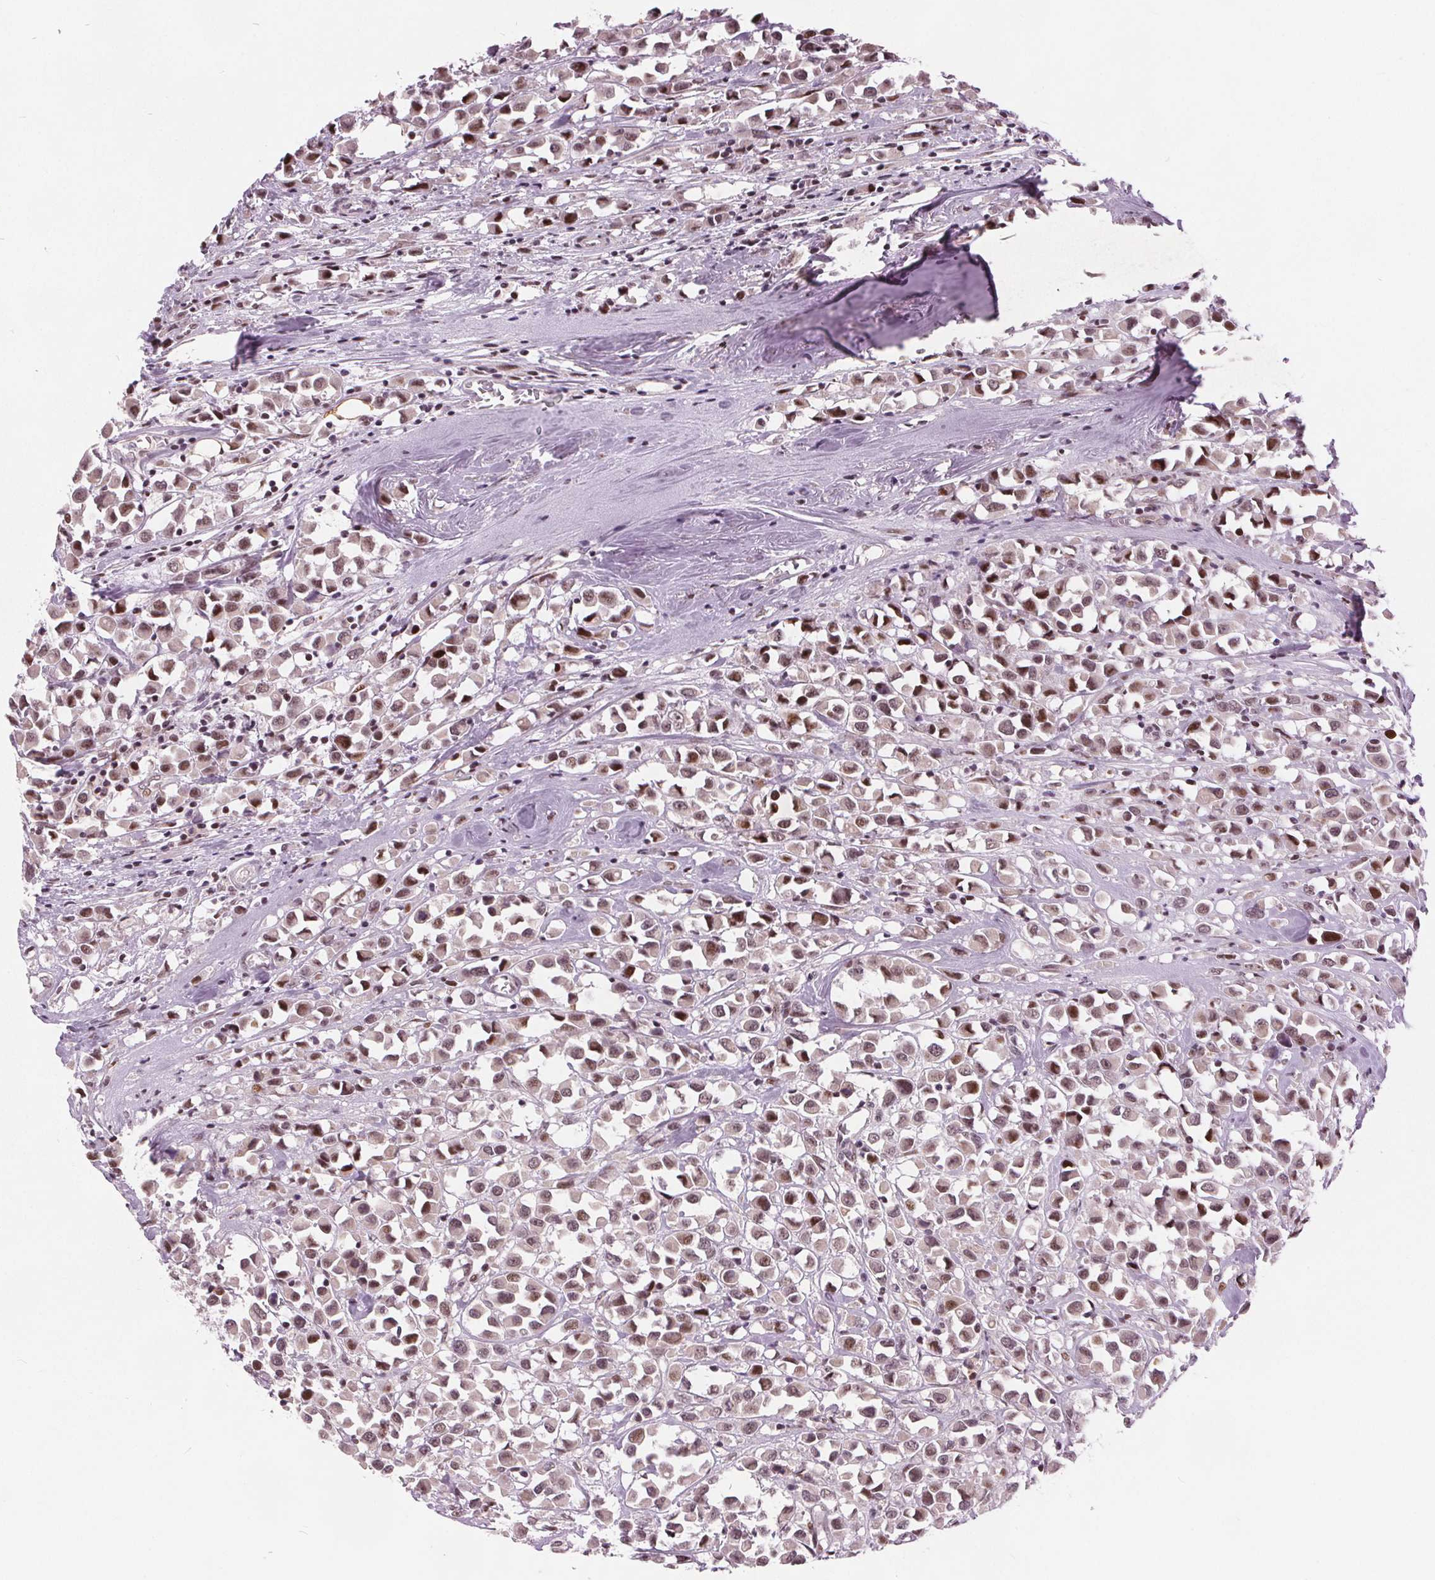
{"staining": {"intensity": "moderate", "quantity": ">75%", "location": "nuclear"}, "tissue": "breast cancer", "cell_type": "Tumor cells", "image_type": "cancer", "snomed": [{"axis": "morphology", "description": "Duct carcinoma"}, {"axis": "topography", "description": "Breast"}], "caption": "Immunohistochemistry (IHC) micrograph of neoplastic tissue: human infiltrating ductal carcinoma (breast) stained using immunohistochemistry (IHC) exhibits medium levels of moderate protein expression localized specifically in the nuclear of tumor cells, appearing as a nuclear brown color.", "gene": "TTC34", "patient": {"sex": "female", "age": 61}}